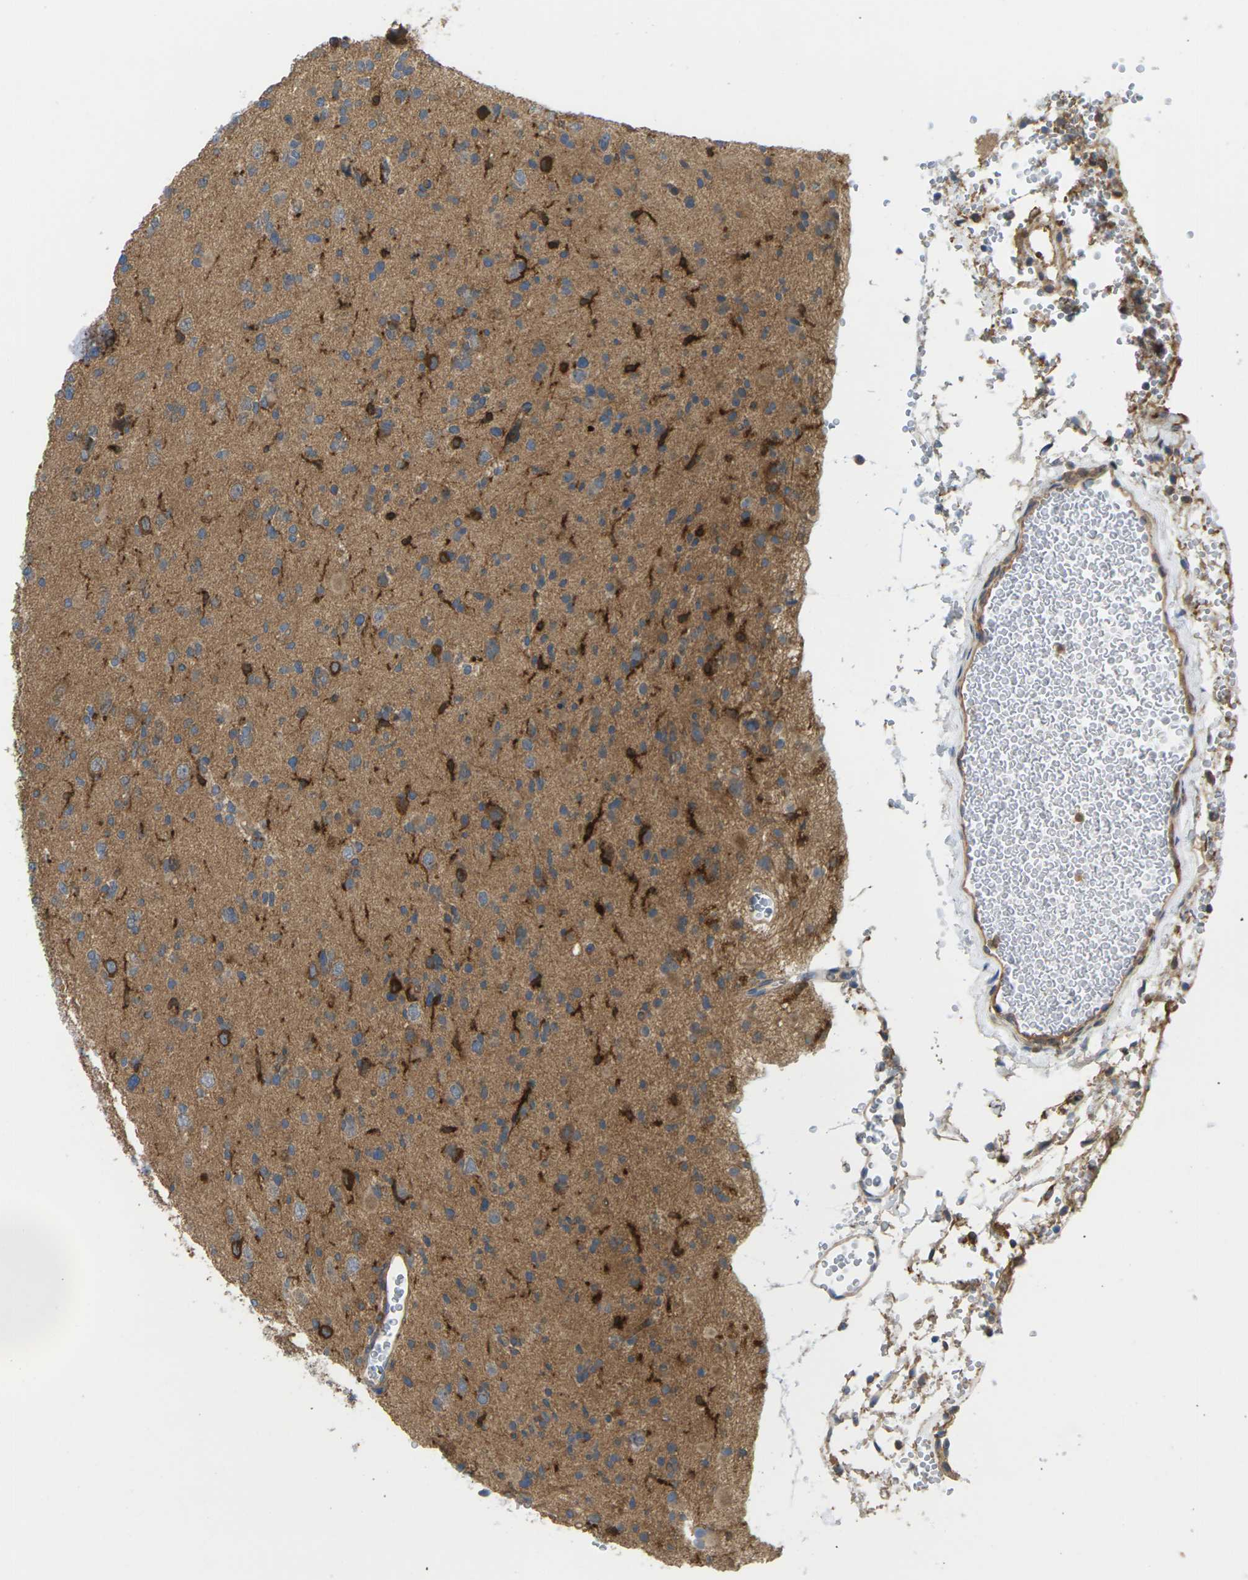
{"staining": {"intensity": "moderate", "quantity": "<25%", "location": "cytoplasmic/membranous"}, "tissue": "glioma", "cell_type": "Tumor cells", "image_type": "cancer", "snomed": [{"axis": "morphology", "description": "Glioma, malignant, Low grade"}, {"axis": "topography", "description": "Brain"}], "caption": "This is an image of immunohistochemistry (IHC) staining of malignant glioma (low-grade), which shows moderate expression in the cytoplasmic/membranous of tumor cells.", "gene": "TIAM1", "patient": {"sex": "female", "age": 22}}